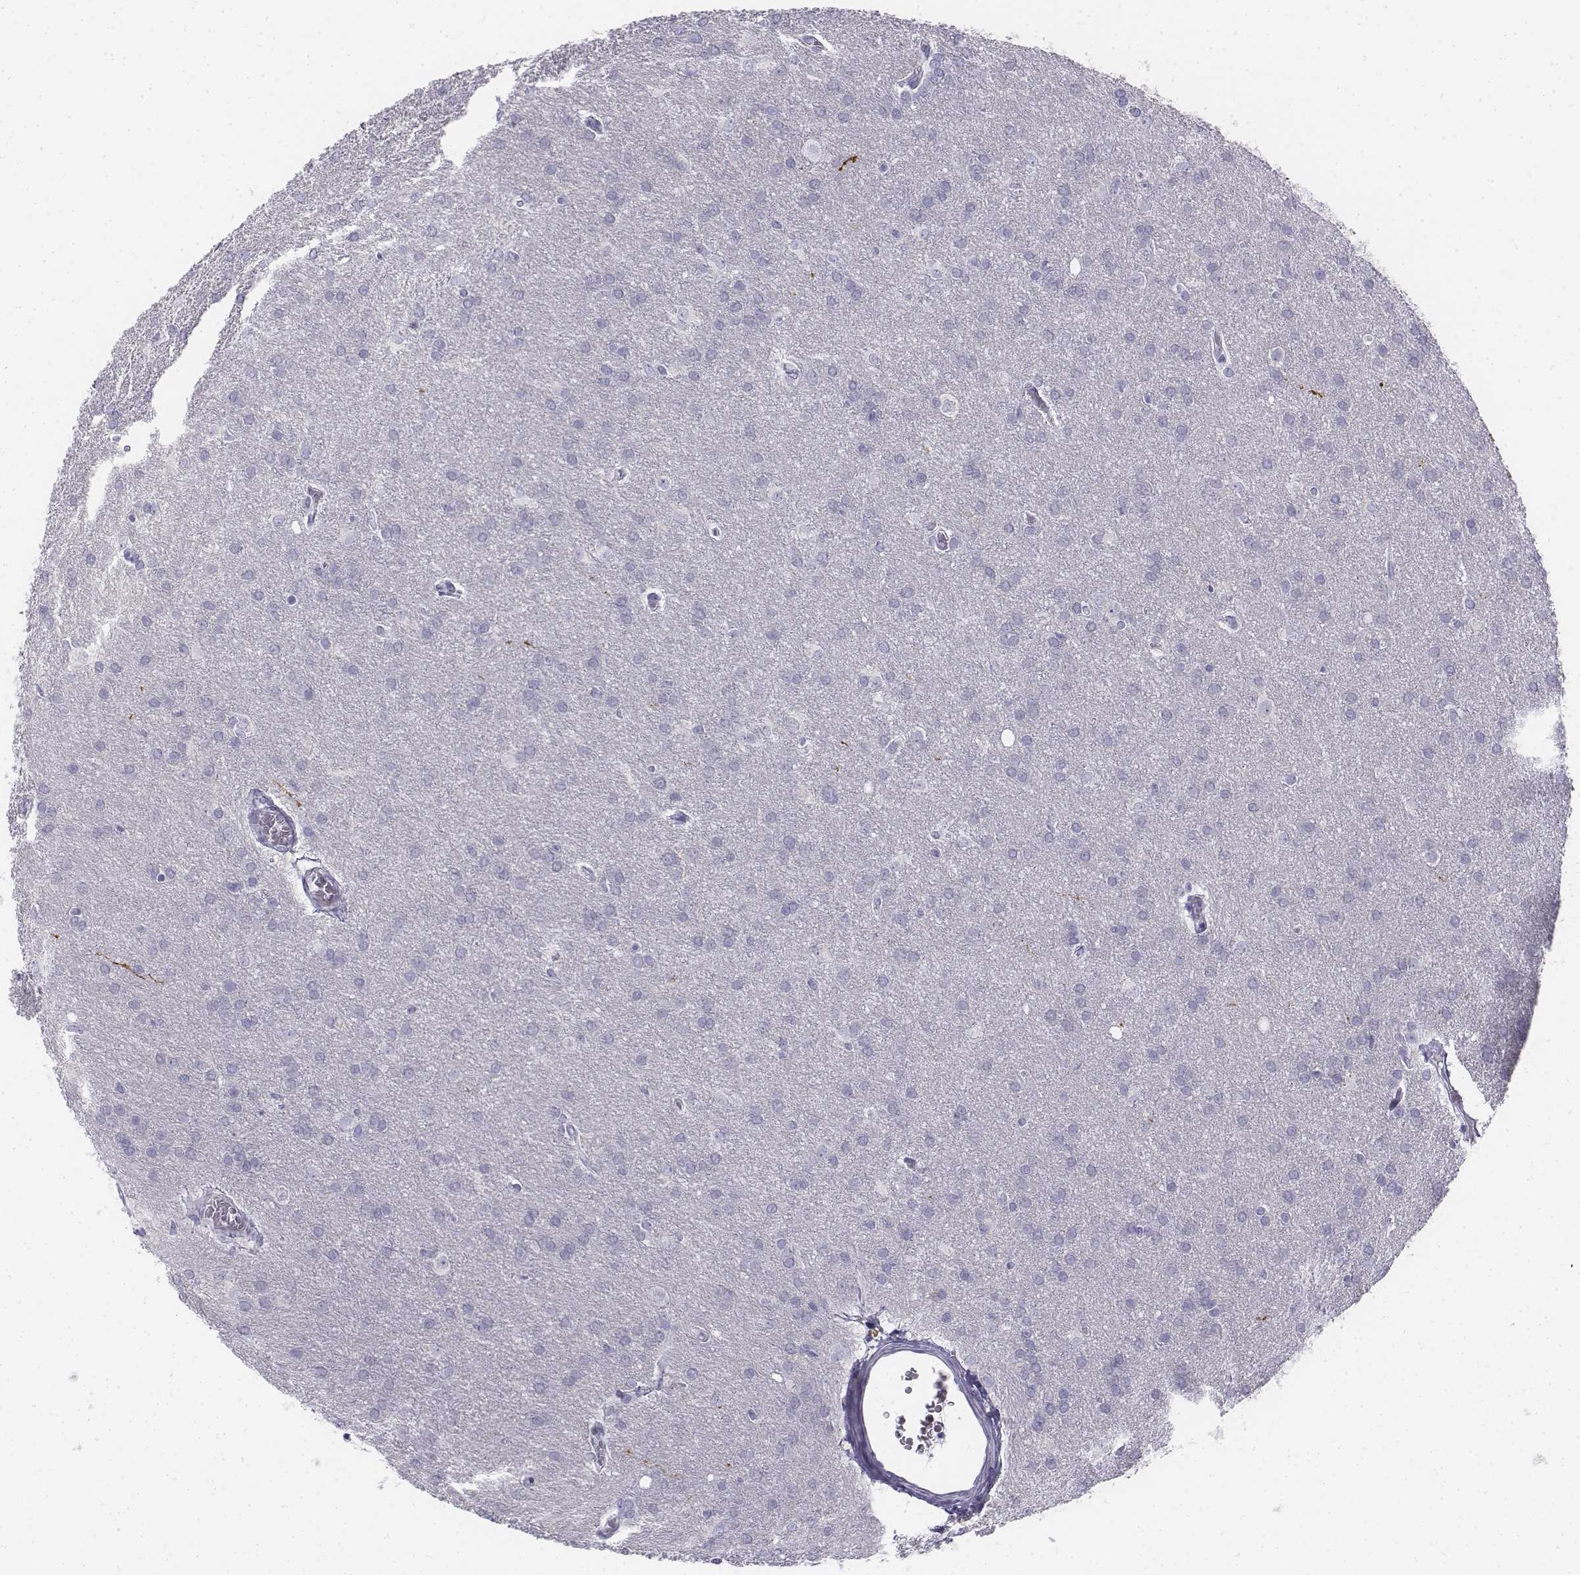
{"staining": {"intensity": "negative", "quantity": "none", "location": "none"}, "tissue": "glioma", "cell_type": "Tumor cells", "image_type": "cancer", "snomed": [{"axis": "morphology", "description": "Glioma, malignant, Low grade"}, {"axis": "topography", "description": "Brain"}], "caption": "A micrograph of human glioma is negative for staining in tumor cells.", "gene": "TH", "patient": {"sex": "female", "age": 32}}